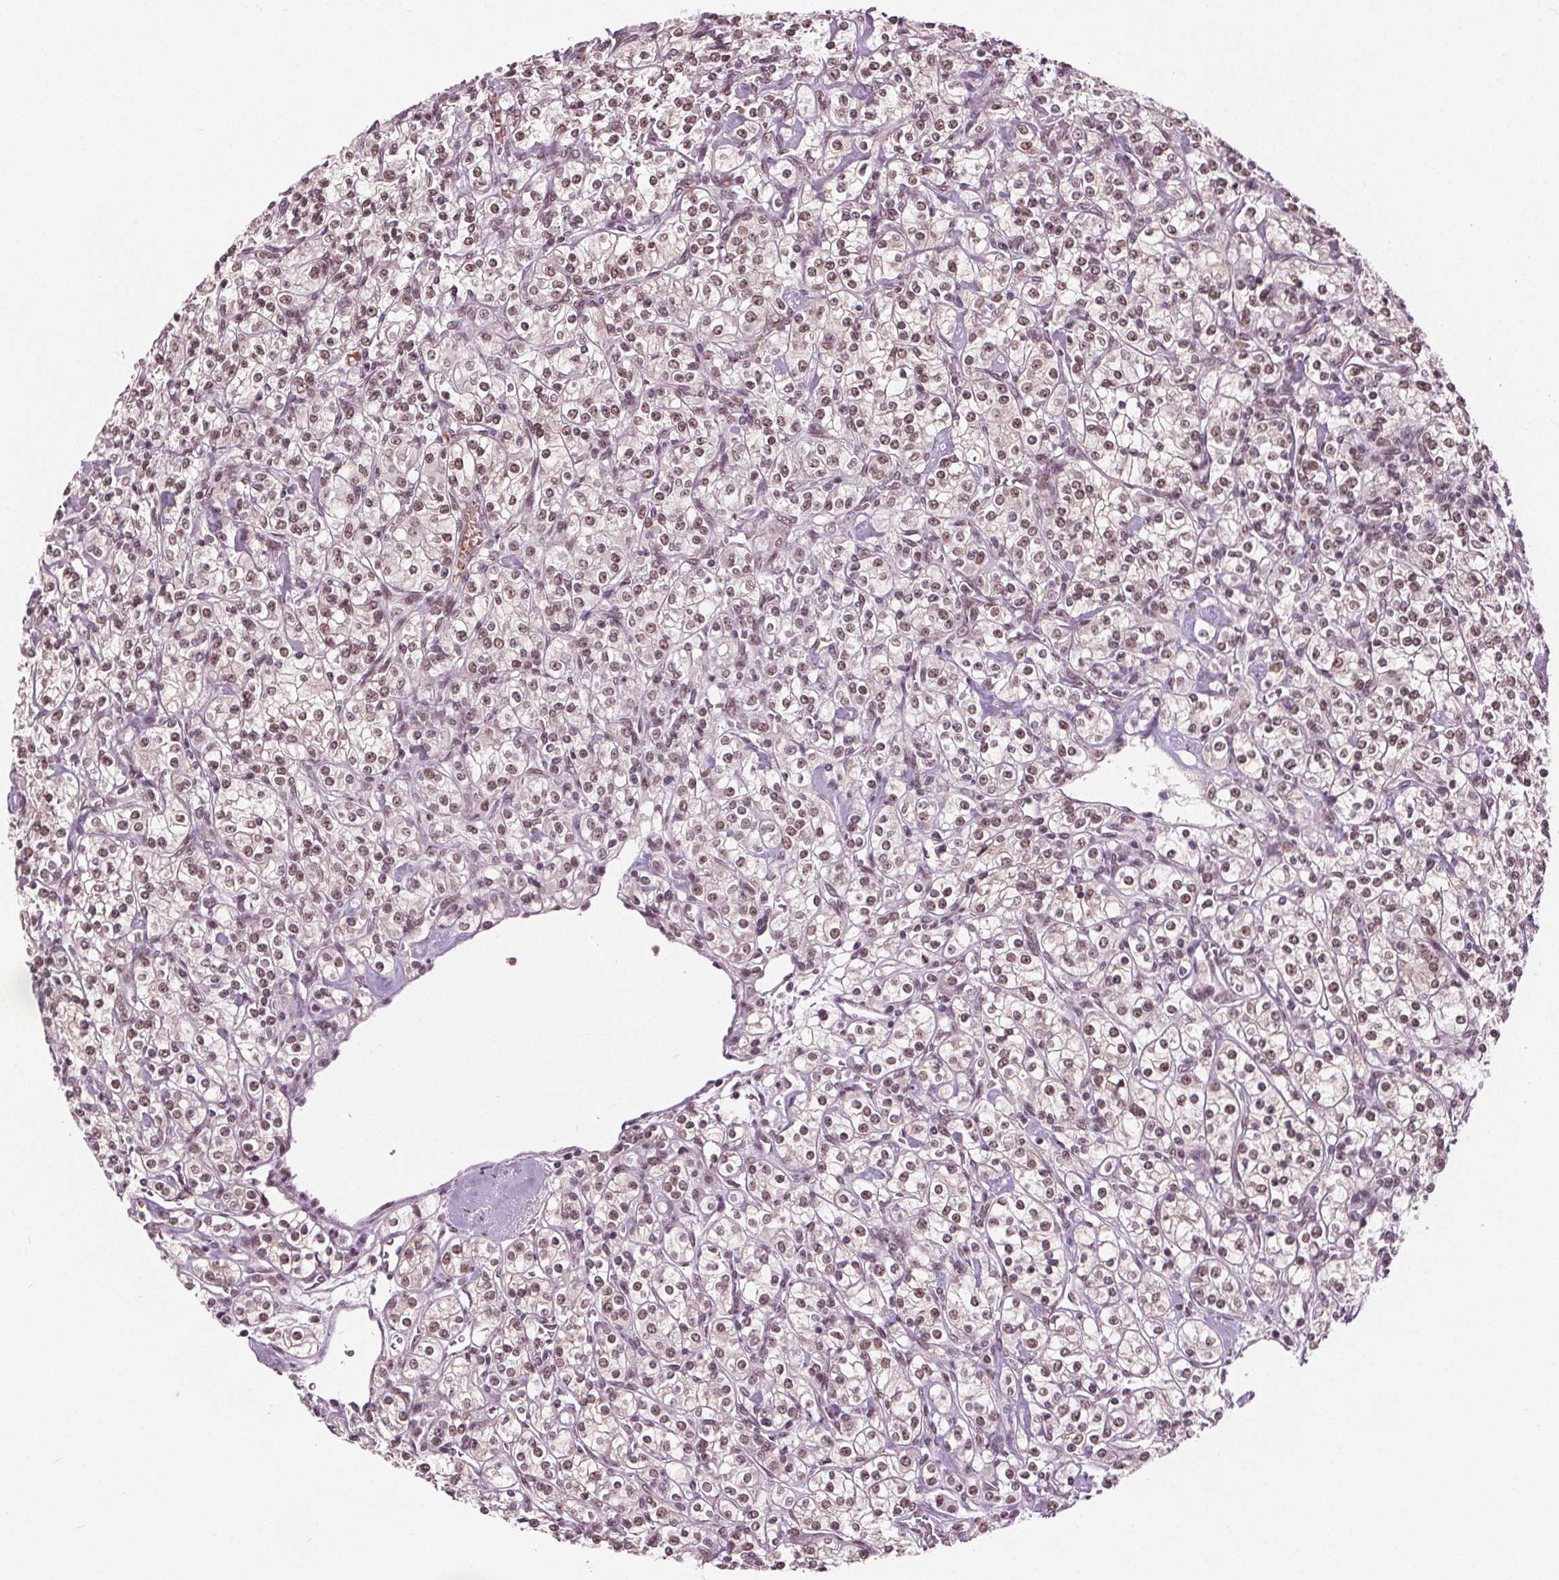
{"staining": {"intensity": "moderate", "quantity": ">75%", "location": "nuclear"}, "tissue": "renal cancer", "cell_type": "Tumor cells", "image_type": "cancer", "snomed": [{"axis": "morphology", "description": "Adenocarcinoma, NOS"}, {"axis": "topography", "description": "Kidney"}], "caption": "A high-resolution histopathology image shows IHC staining of adenocarcinoma (renal), which reveals moderate nuclear expression in about >75% of tumor cells.", "gene": "IWS1", "patient": {"sex": "male", "age": 77}}